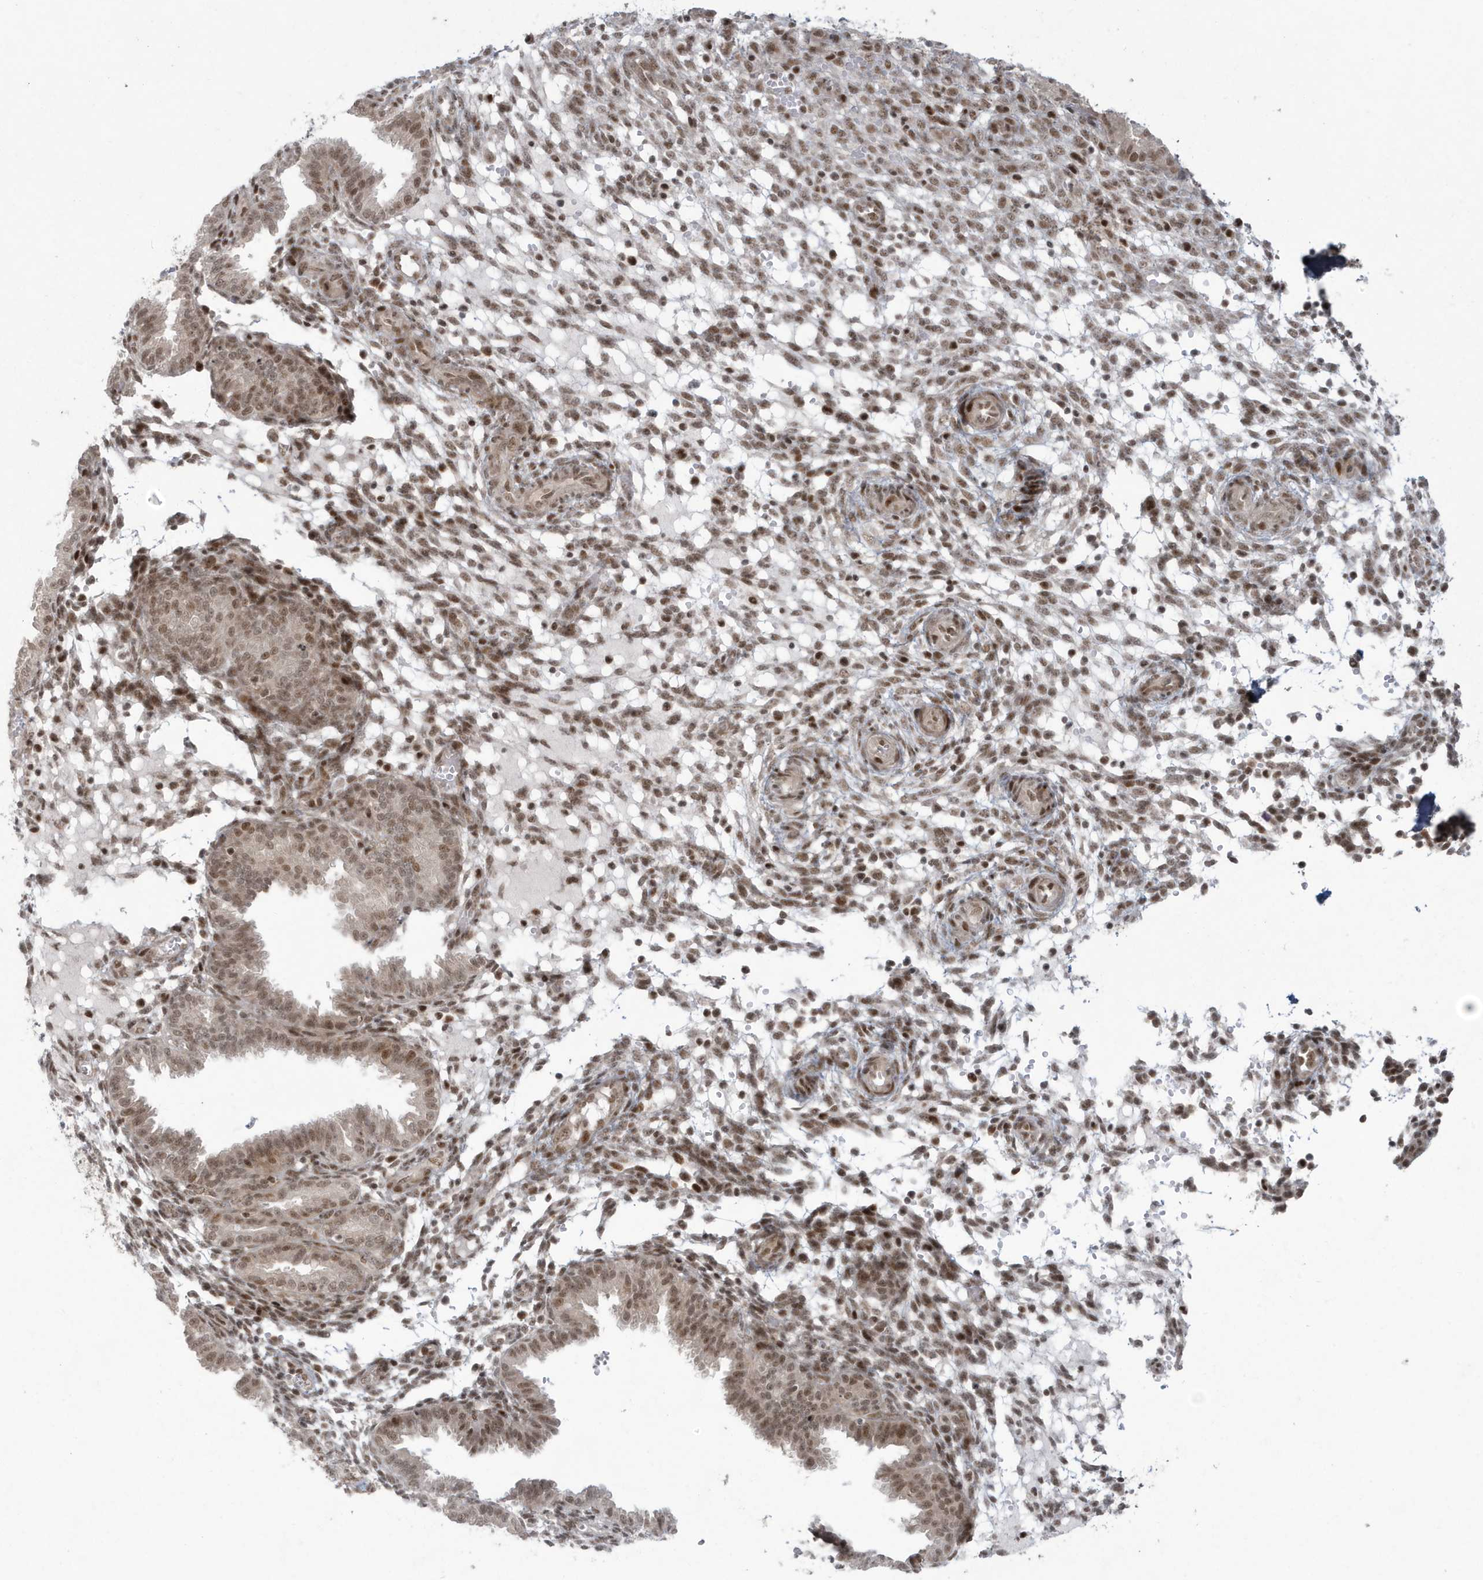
{"staining": {"intensity": "moderate", "quantity": "25%-75%", "location": "nuclear"}, "tissue": "endometrium", "cell_type": "Cells in endometrial stroma", "image_type": "normal", "snomed": [{"axis": "morphology", "description": "Normal tissue, NOS"}, {"axis": "topography", "description": "Endometrium"}], "caption": "Cells in endometrial stroma exhibit moderate nuclear positivity in approximately 25%-75% of cells in benign endometrium.", "gene": "C1orf52", "patient": {"sex": "female", "age": 33}}